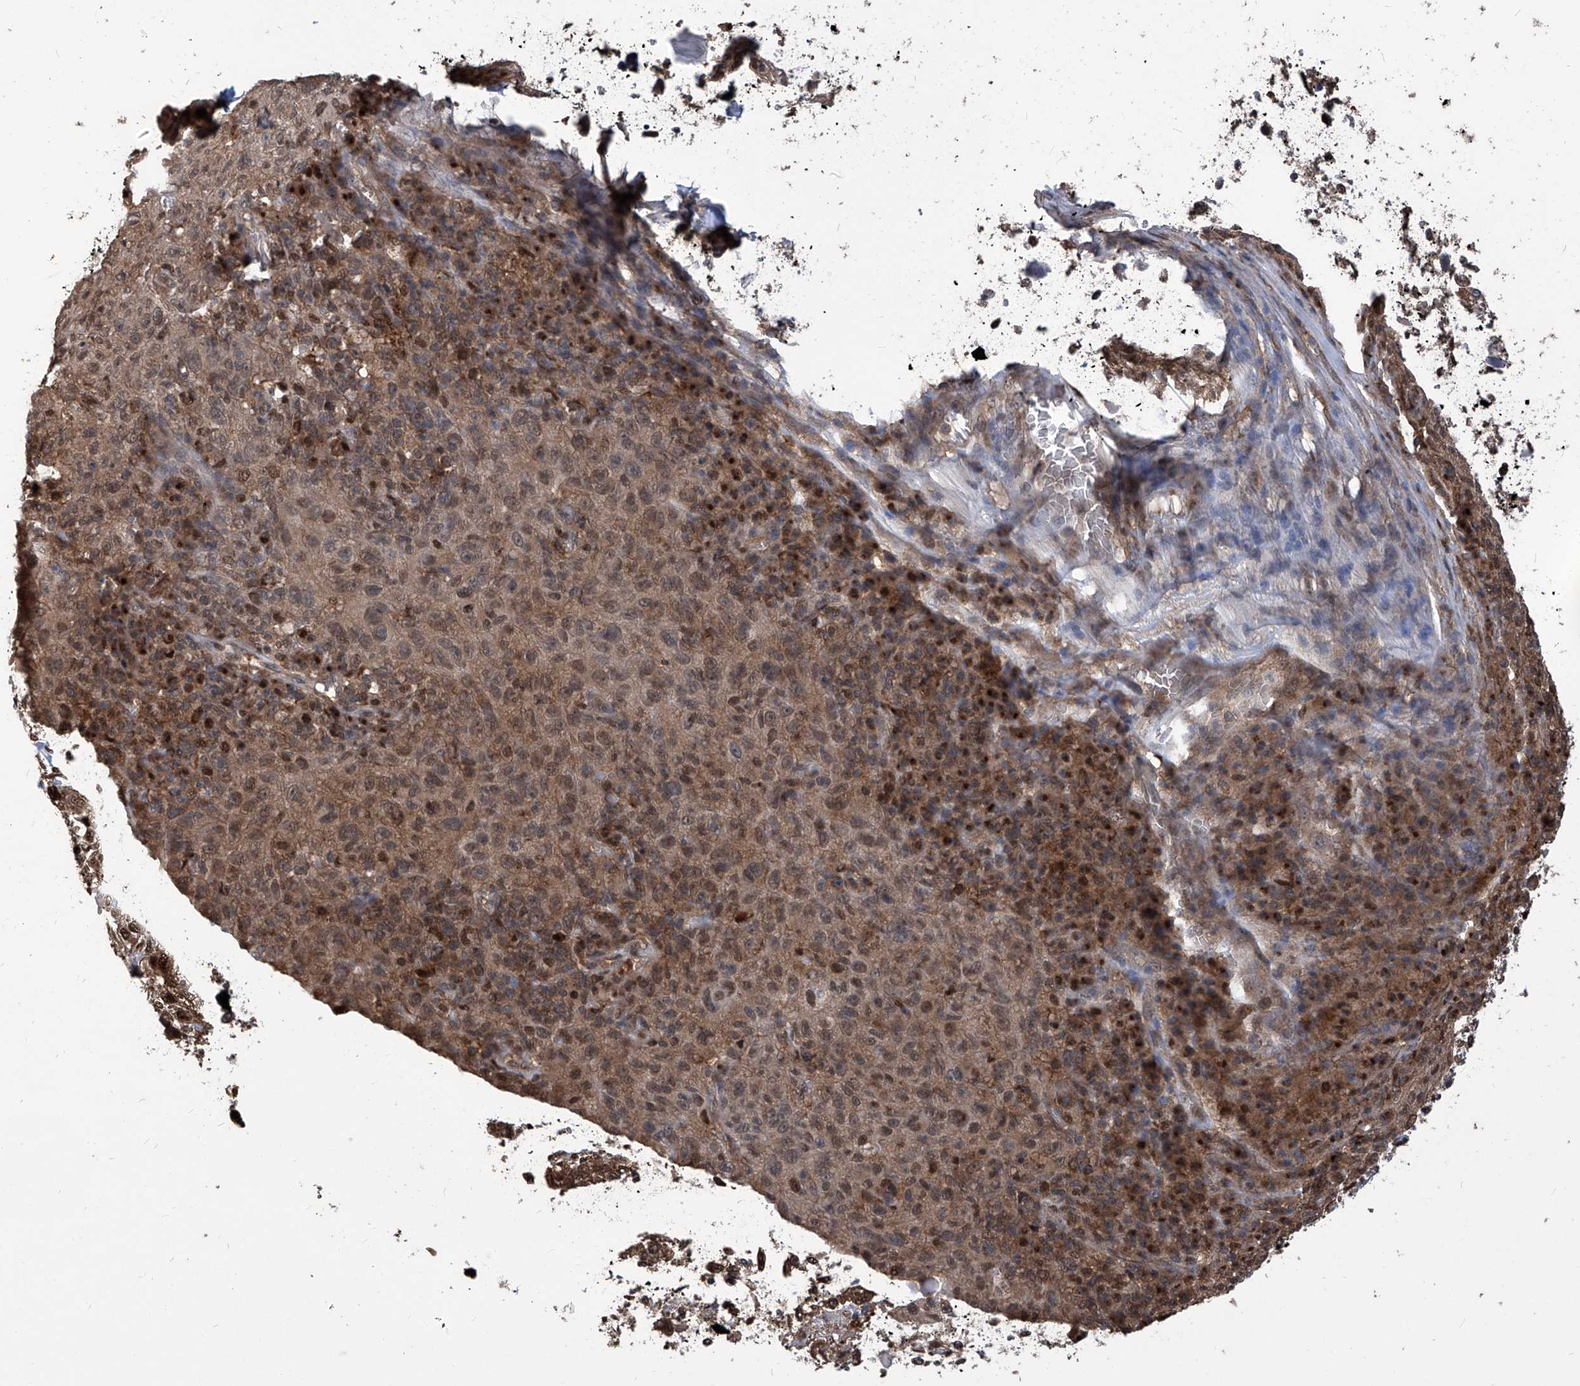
{"staining": {"intensity": "moderate", "quantity": ">75%", "location": "cytoplasmic/membranous,nuclear"}, "tissue": "skin cancer", "cell_type": "Tumor cells", "image_type": "cancer", "snomed": [{"axis": "morphology", "description": "Squamous cell carcinoma, NOS"}, {"axis": "morphology", "description": "Squamous cell carcinoma, metastatic, NOS"}, {"axis": "topography", "description": "Skin"}, {"axis": "topography", "description": "Lymph node"}], "caption": "A medium amount of moderate cytoplasmic/membranous and nuclear positivity is seen in approximately >75% of tumor cells in skin metastatic squamous cell carcinoma tissue.", "gene": "PSMB1", "patient": {"sex": "male", "age": 75}}